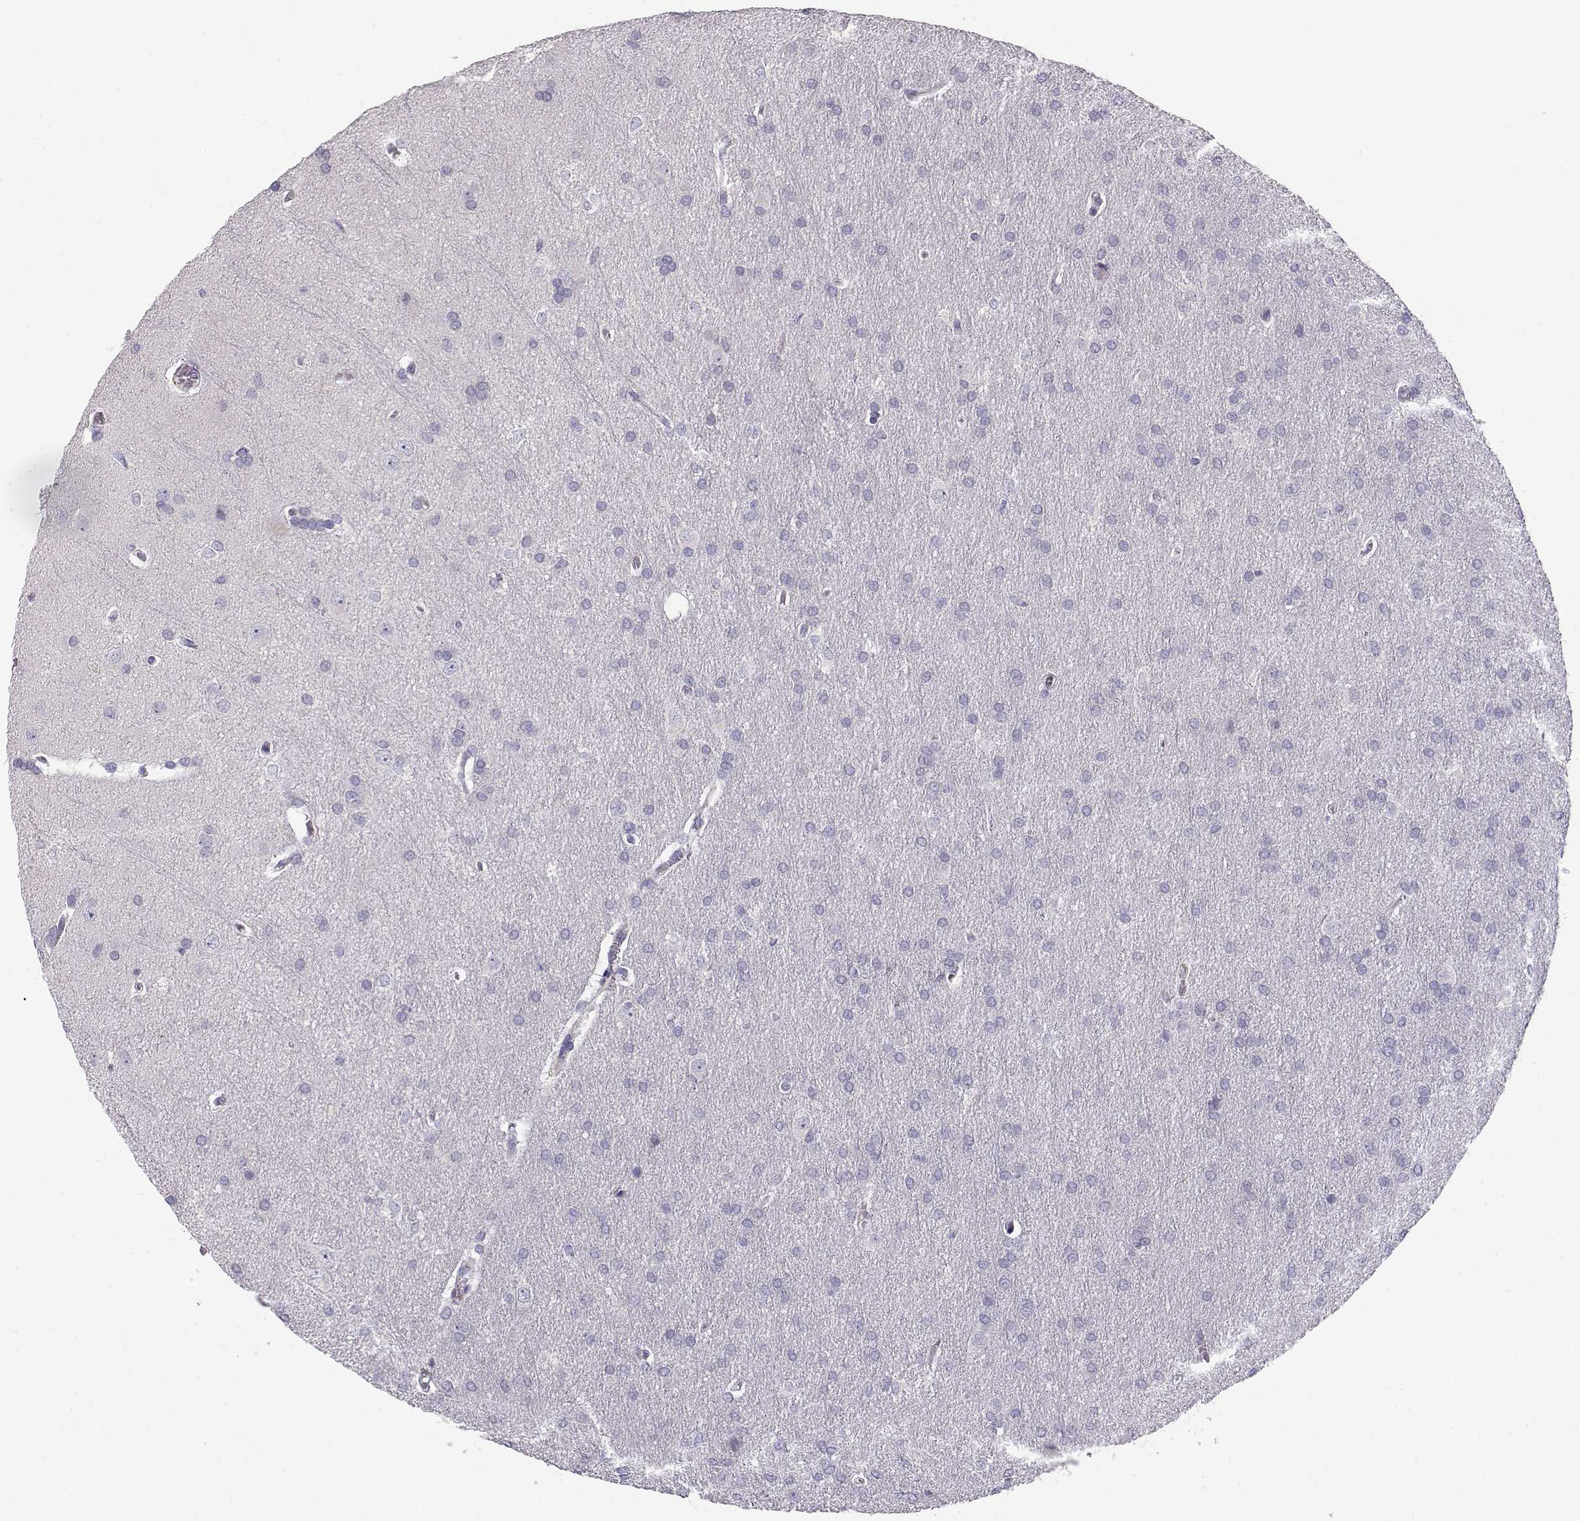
{"staining": {"intensity": "negative", "quantity": "none", "location": "none"}, "tissue": "glioma", "cell_type": "Tumor cells", "image_type": "cancer", "snomed": [{"axis": "morphology", "description": "Glioma, malignant, Low grade"}, {"axis": "topography", "description": "Brain"}], "caption": "This histopathology image is of malignant low-grade glioma stained with immunohistochemistry to label a protein in brown with the nuclei are counter-stained blue. There is no staining in tumor cells.", "gene": "ENDOU", "patient": {"sex": "female", "age": 32}}